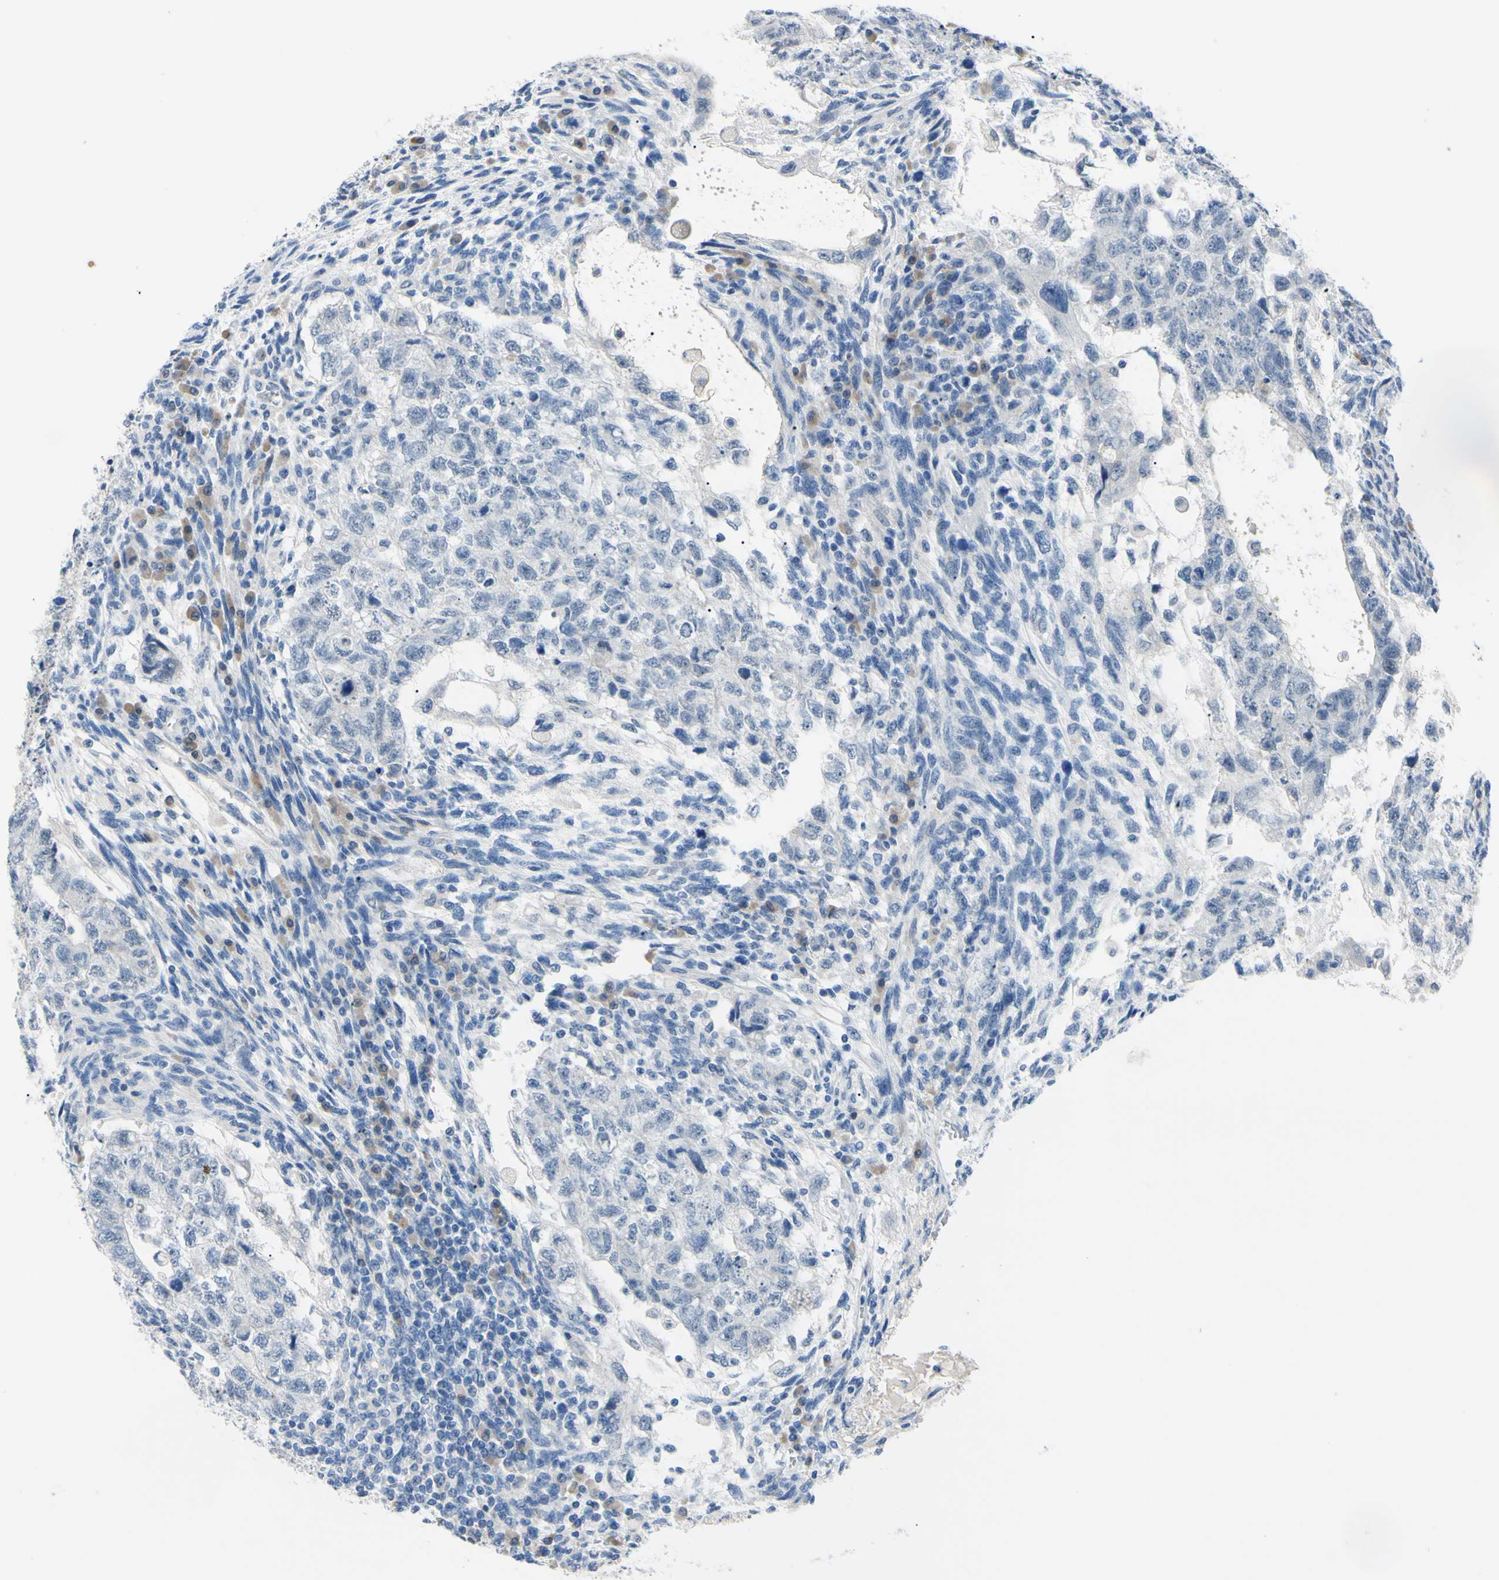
{"staining": {"intensity": "negative", "quantity": "none", "location": "none"}, "tissue": "testis cancer", "cell_type": "Tumor cells", "image_type": "cancer", "snomed": [{"axis": "morphology", "description": "Normal tissue, NOS"}, {"axis": "morphology", "description": "Carcinoma, Embryonal, NOS"}, {"axis": "topography", "description": "Testis"}], "caption": "High magnification brightfield microscopy of embryonal carcinoma (testis) stained with DAB (brown) and counterstained with hematoxylin (blue): tumor cells show no significant staining.", "gene": "NOL3", "patient": {"sex": "male", "age": 36}}